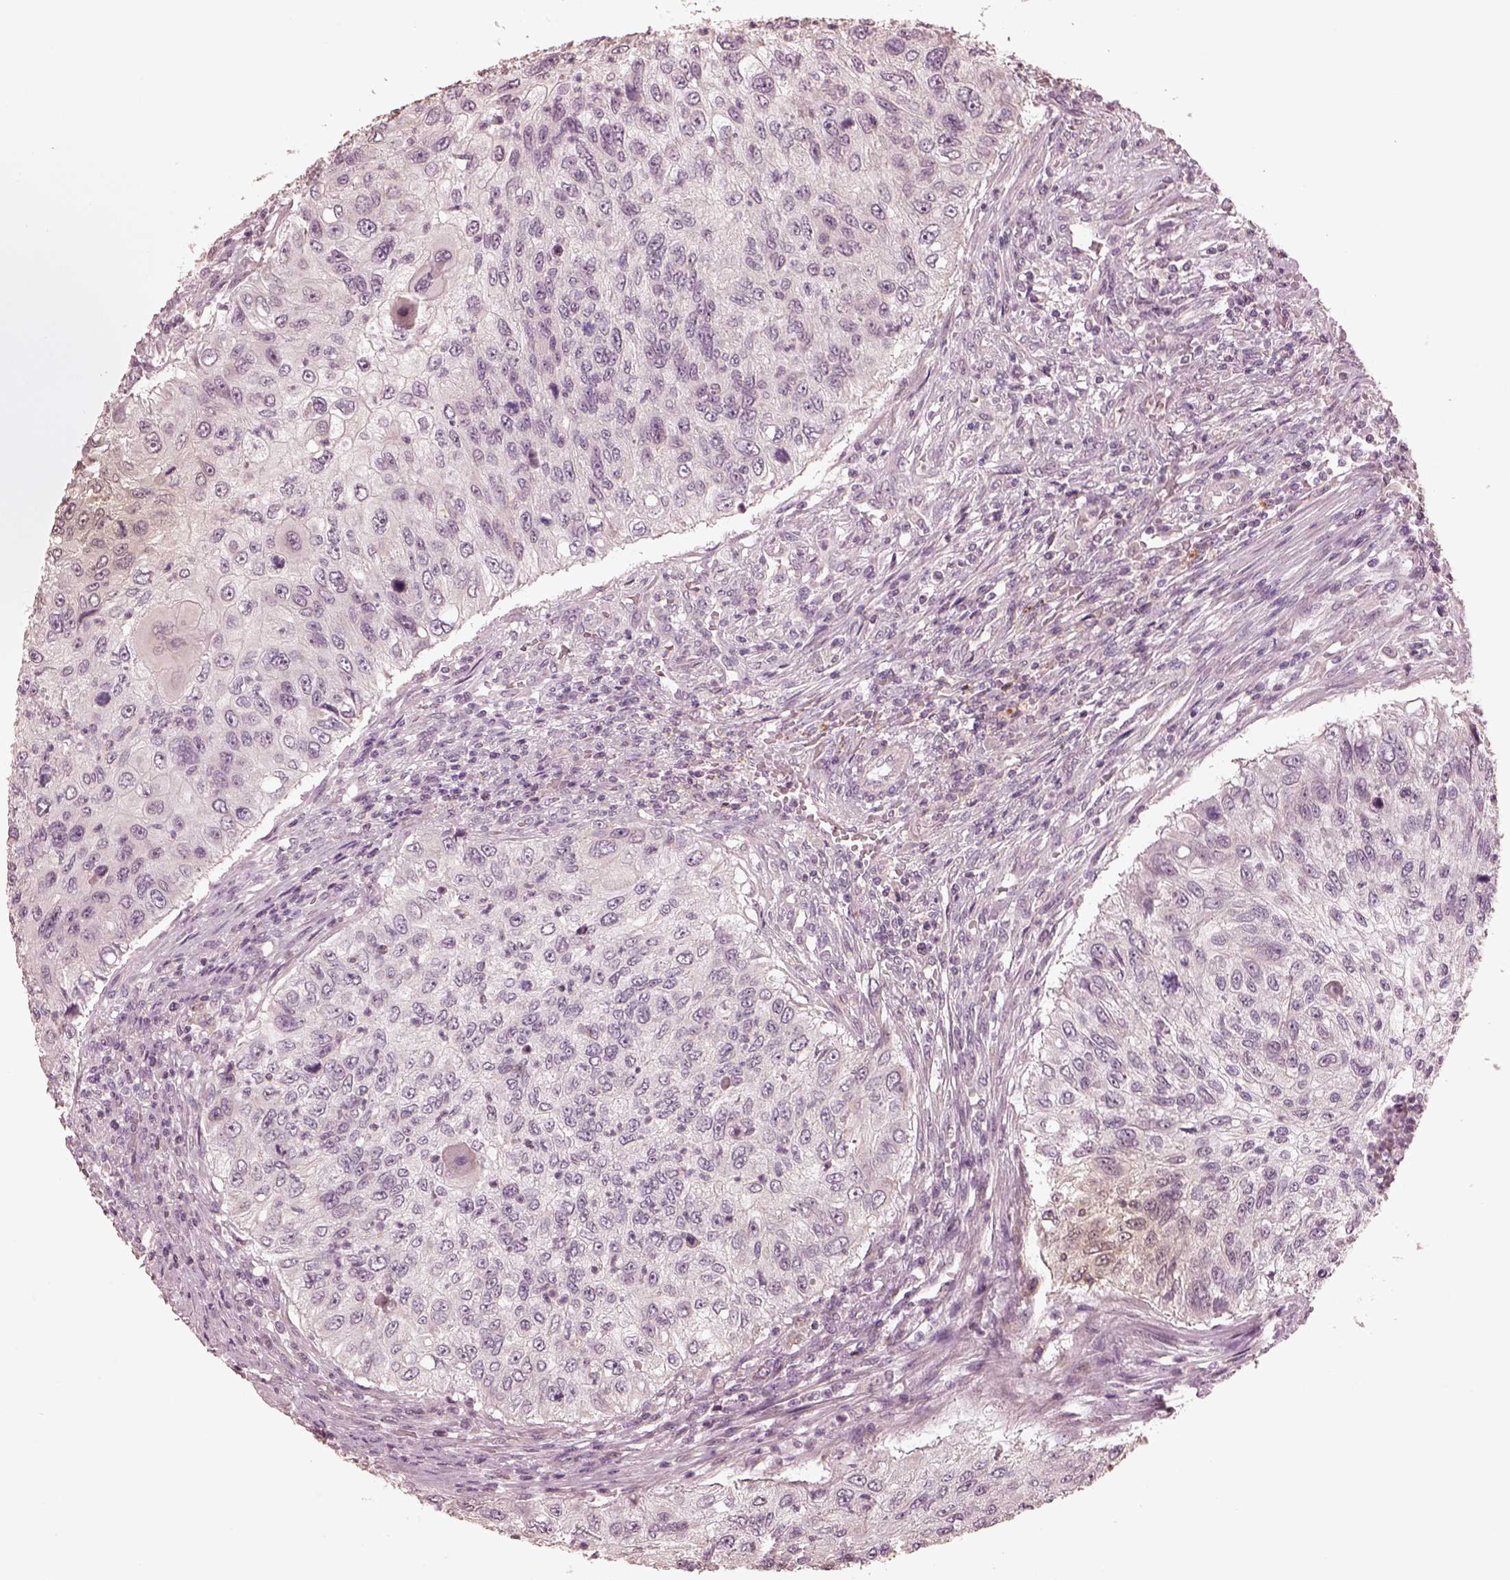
{"staining": {"intensity": "negative", "quantity": "none", "location": "none"}, "tissue": "urothelial cancer", "cell_type": "Tumor cells", "image_type": "cancer", "snomed": [{"axis": "morphology", "description": "Urothelial carcinoma, High grade"}, {"axis": "topography", "description": "Urinary bladder"}], "caption": "This is an IHC image of urothelial cancer. There is no positivity in tumor cells.", "gene": "SLC25A46", "patient": {"sex": "female", "age": 60}}